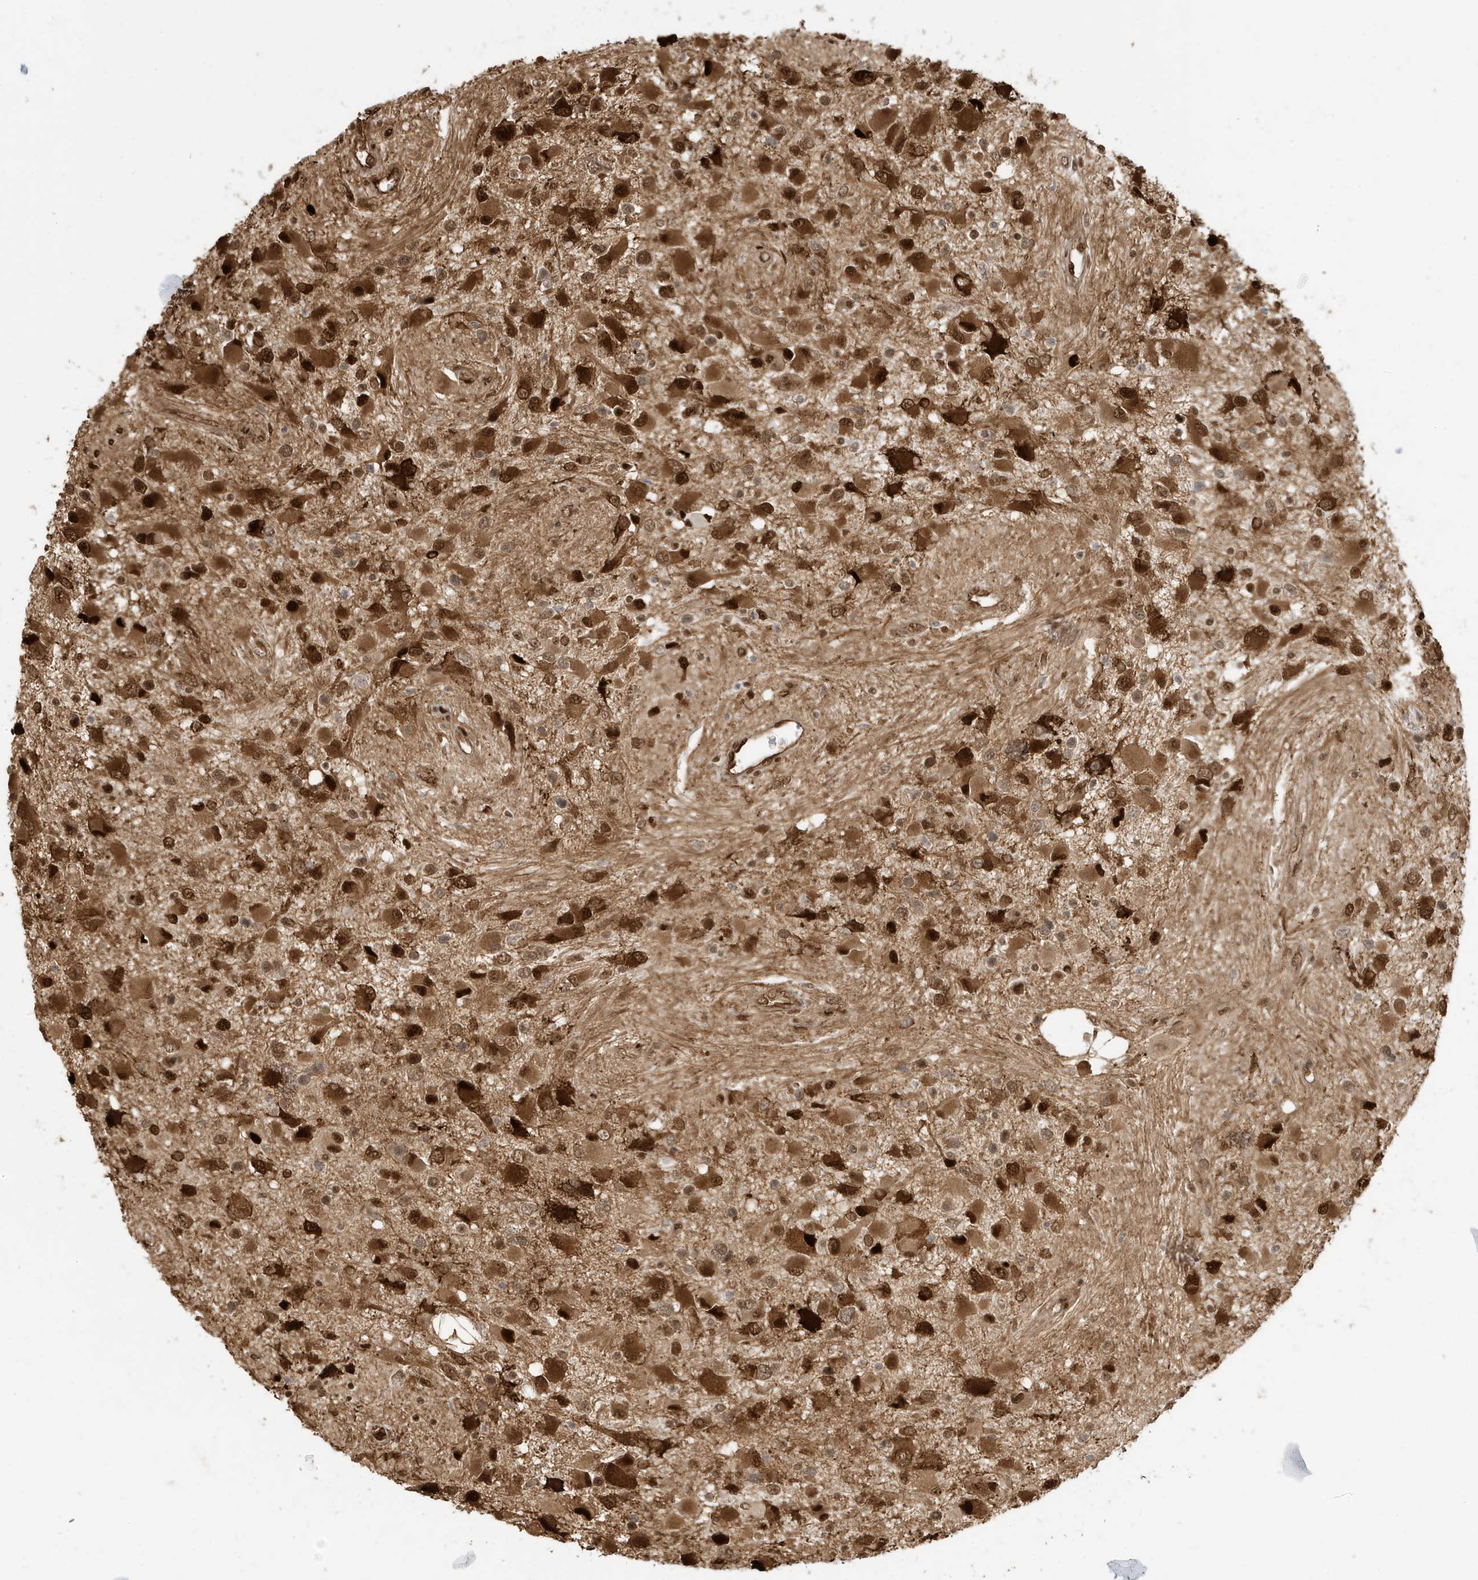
{"staining": {"intensity": "strong", "quantity": ">75%", "location": "cytoplasmic/membranous,nuclear"}, "tissue": "glioma", "cell_type": "Tumor cells", "image_type": "cancer", "snomed": [{"axis": "morphology", "description": "Glioma, malignant, High grade"}, {"axis": "topography", "description": "Brain"}], "caption": "Immunohistochemistry image of neoplastic tissue: human glioma stained using IHC reveals high levels of strong protein expression localized specifically in the cytoplasmic/membranous and nuclear of tumor cells, appearing as a cytoplasmic/membranous and nuclear brown color.", "gene": "CKS2", "patient": {"sex": "male", "age": 53}}